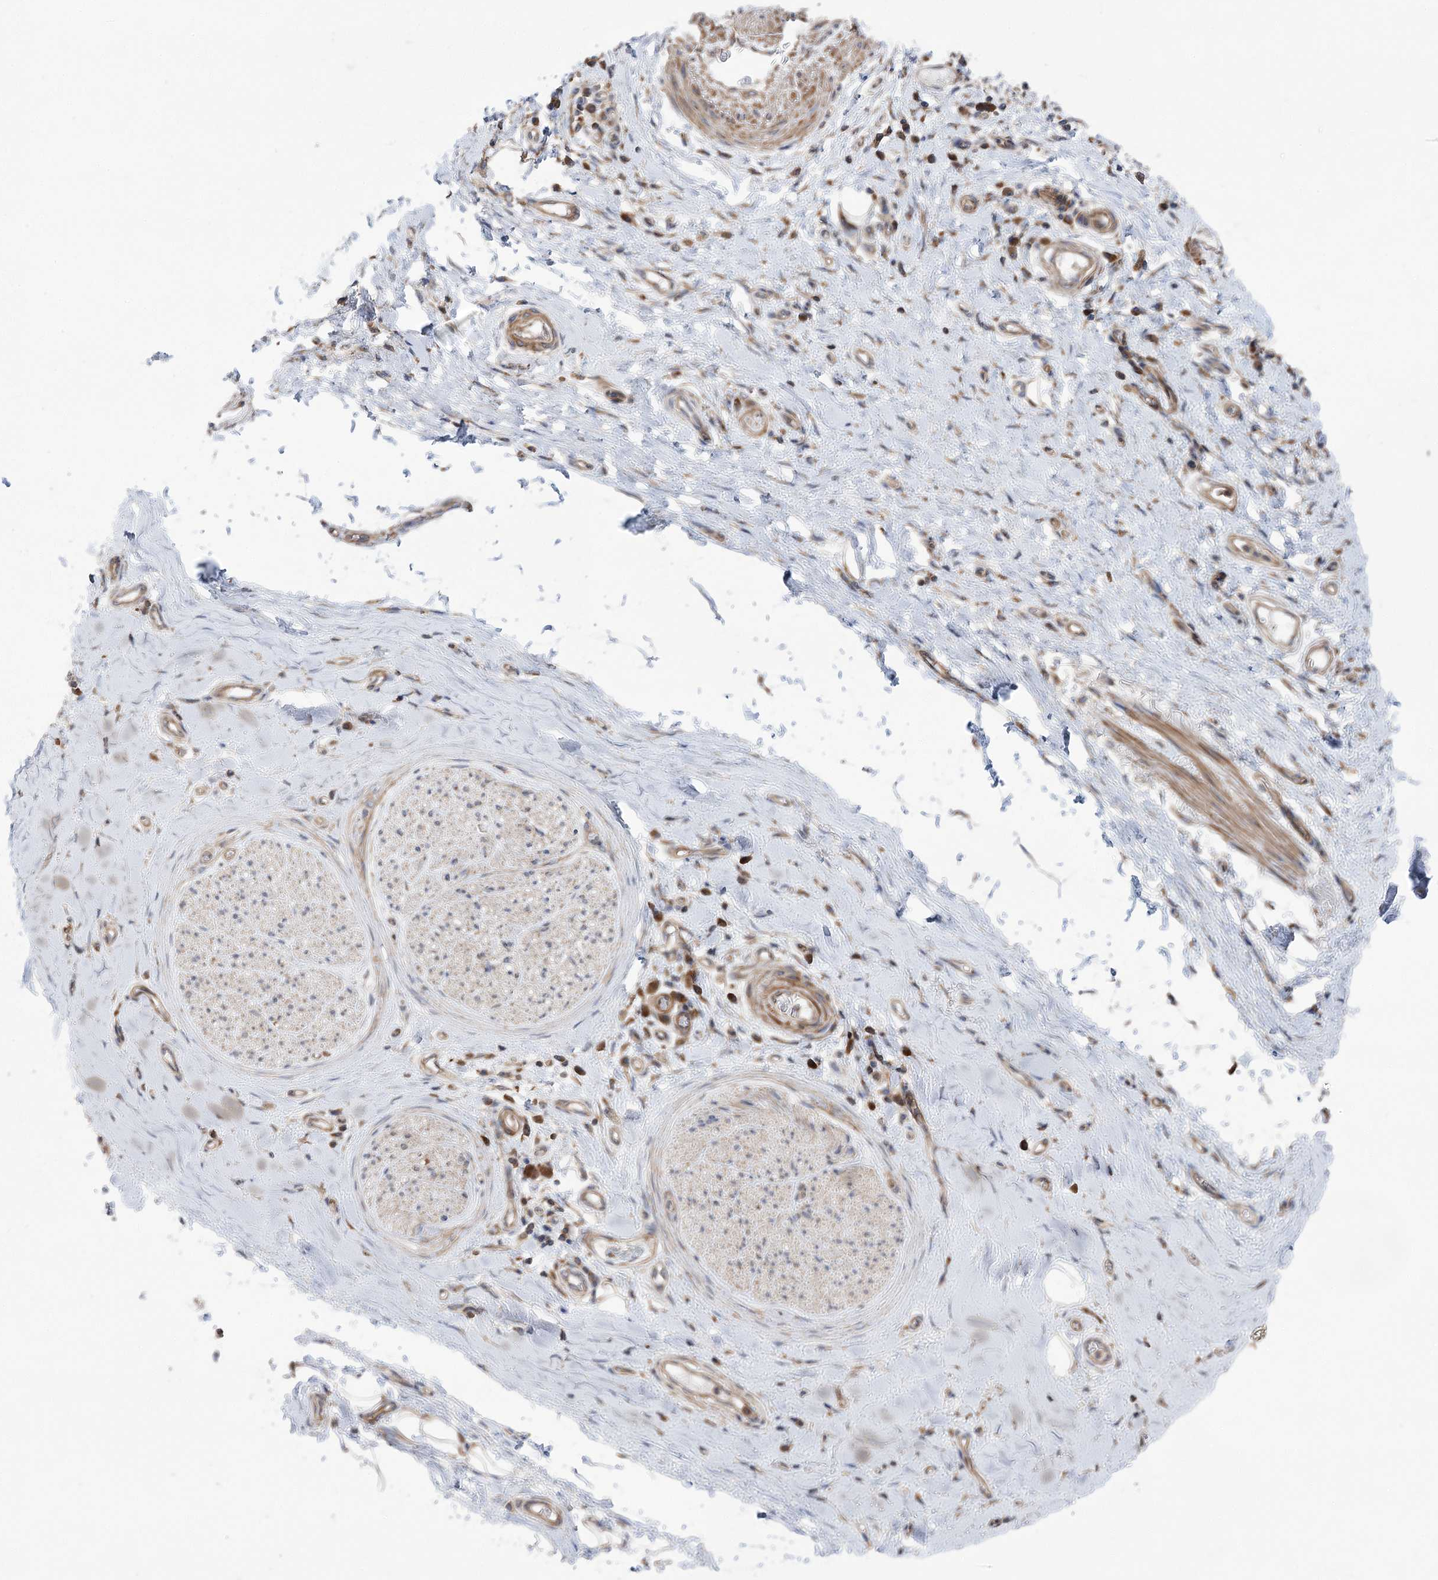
{"staining": {"intensity": "weak", "quantity": ">75%", "location": "cytoplasmic/membranous,nuclear"}, "tissue": "adipose tissue", "cell_type": "Adipocytes", "image_type": "normal", "snomed": [{"axis": "morphology", "description": "Normal tissue, NOS"}, {"axis": "morphology", "description": "Adenocarcinoma, NOS"}, {"axis": "topography", "description": "Esophagus"}, {"axis": "topography", "description": "Stomach, upper"}, {"axis": "topography", "description": "Peripheral nerve tissue"}], "caption": "Immunohistochemistry (IHC) (DAB) staining of benign human adipose tissue exhibits weak cytoplasmic/membranous,nuclear protein expression in approximately >75% of adipocytes.", "gene": "VPS37B", "patient": {"sex": "male", "age": 62}}